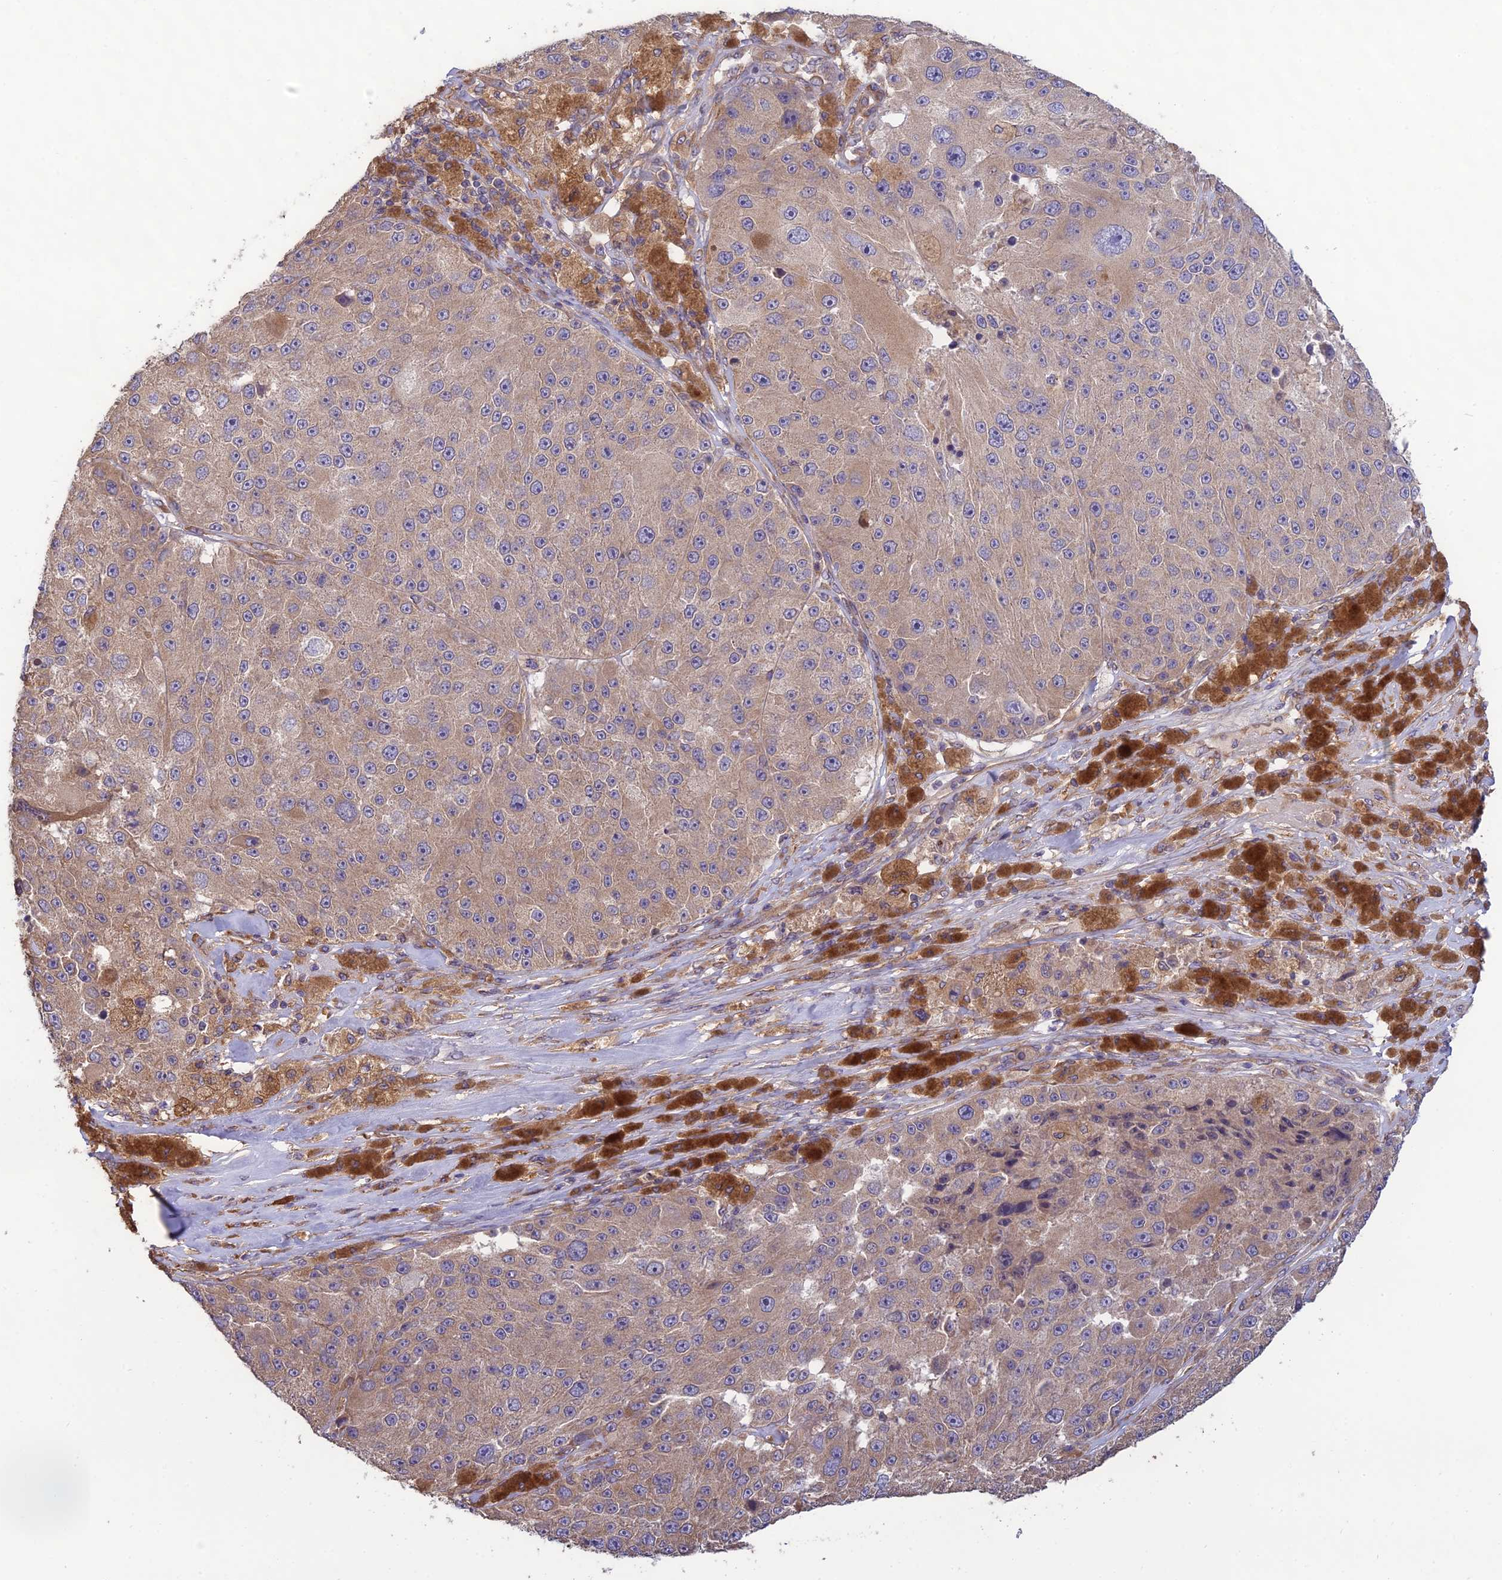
{"staining": {"intensity": "moderate", "quantity": "25%-75%", "location": "cytoplasmic/membranous"}, "tissue": "melanoma", "cell_type": "Tumor cells", "image_type": "cancer", "snomed": [{"axis": "morphology", "description": "Malignant melanoma, Metastatic site"}, {"axis": "topography", "description": "Lymph node"}], "caption": "Immunohistochemistry (IHC) photomicrograph of melanoma stained for a protein (brown), which demonstrates medium levels of moderate cytoplasmic/membranous staining in about 25%-75% of tumor cells.", "gene": "MRNIP", "patient": {"sex": "male", "age": 62}}